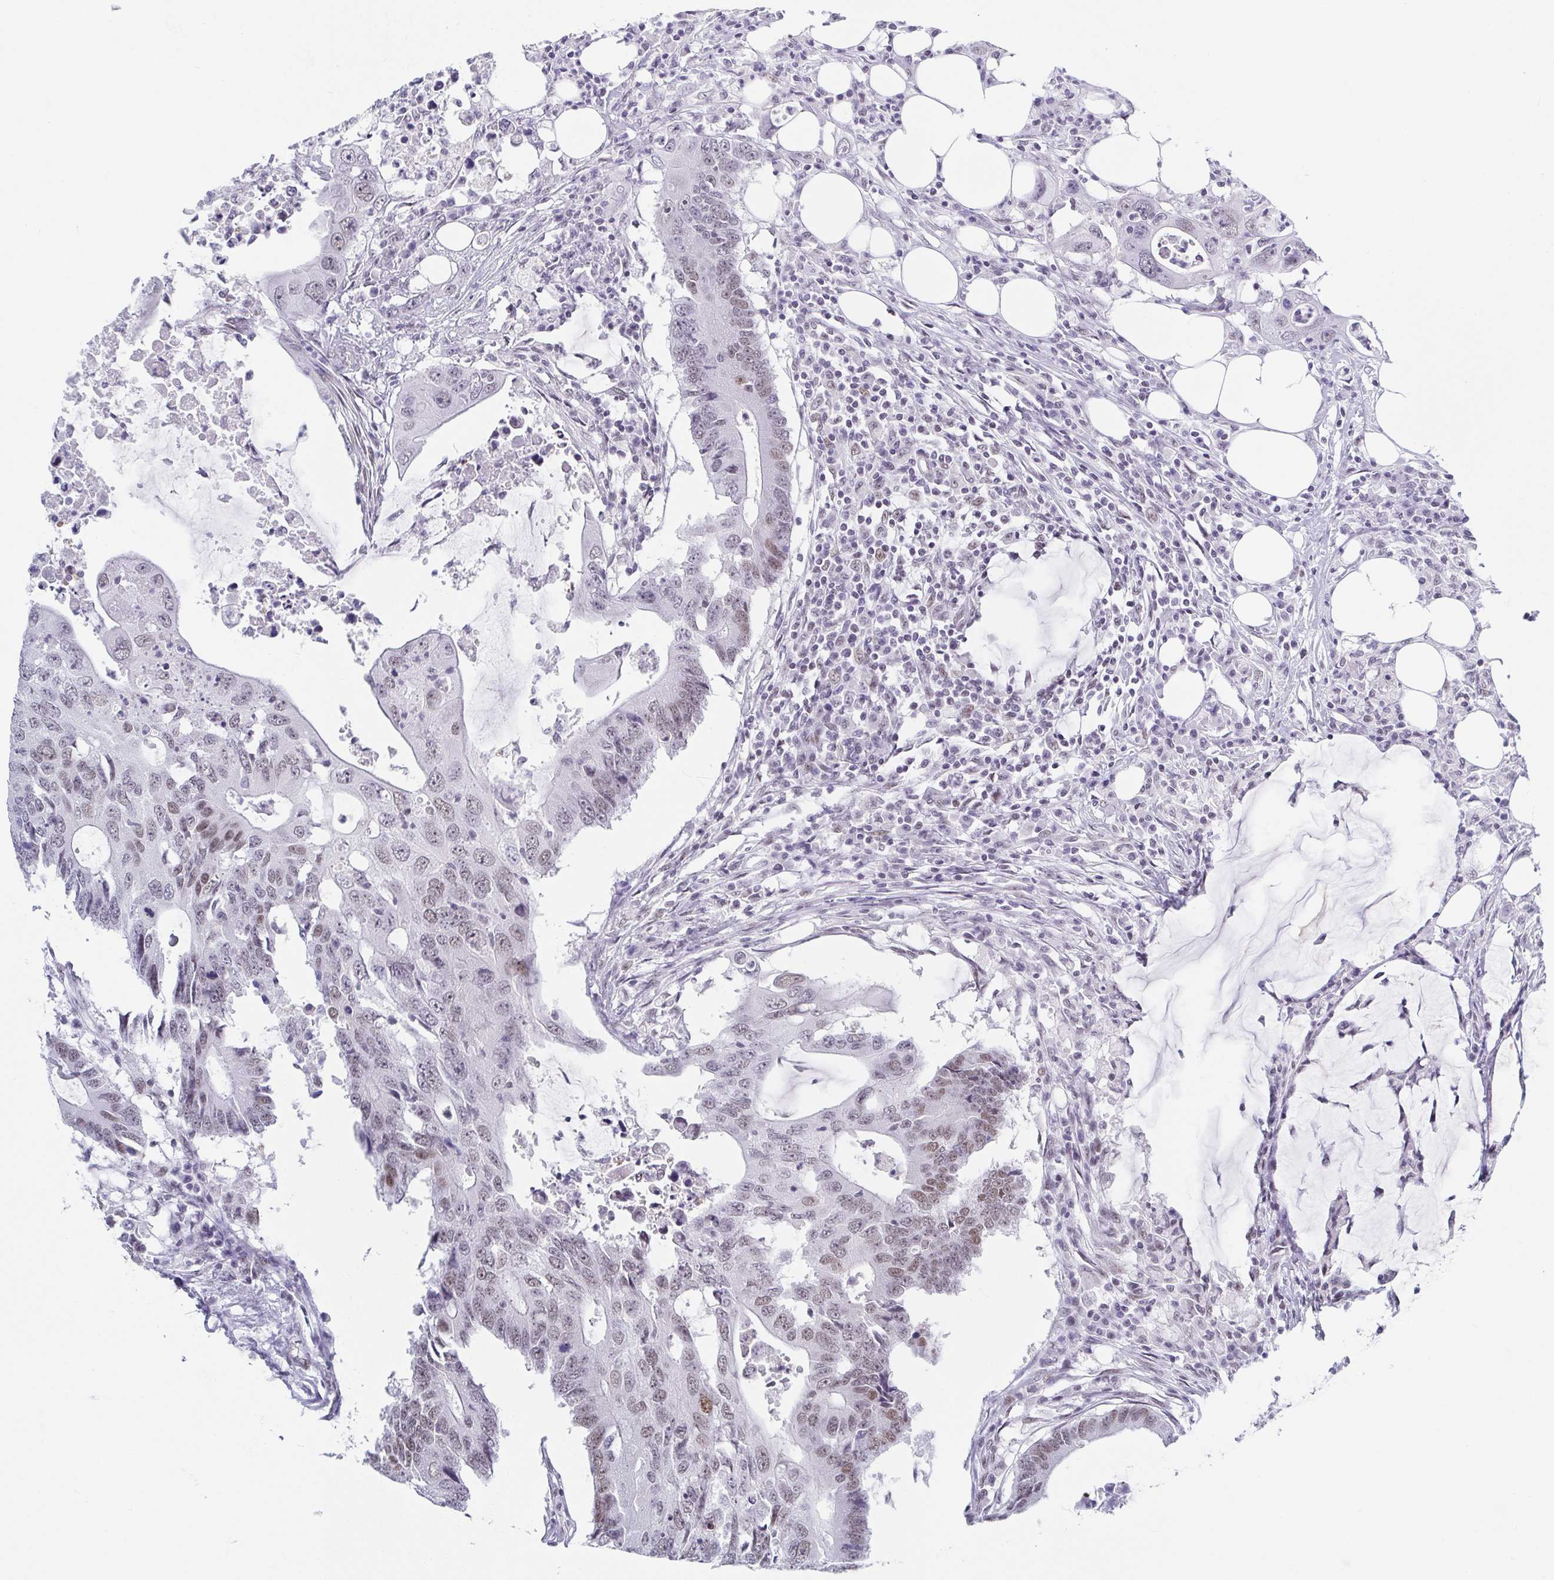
{"staining": {"intensity": "moderate", "quantity": "25%-75%", "location": "nuclear"}, "tissue": "colorectal cancer", "cell_type": "Tumor cells", "image_type": "cancer", "snomed": [{"axis": "morphology", "description": "Adenocarcinoma, NOS"}, {"axis": "topography", "description": "Colon"}], "caption": "Immunohistochemical staining of human adenocarcinoma (colorectal) reveals medium levels of moderate nuclear expression in approximately 25%-75% of tumor cells.", "gene": "SLC7A10", "patient": {"sex": "male", "age": 71}}